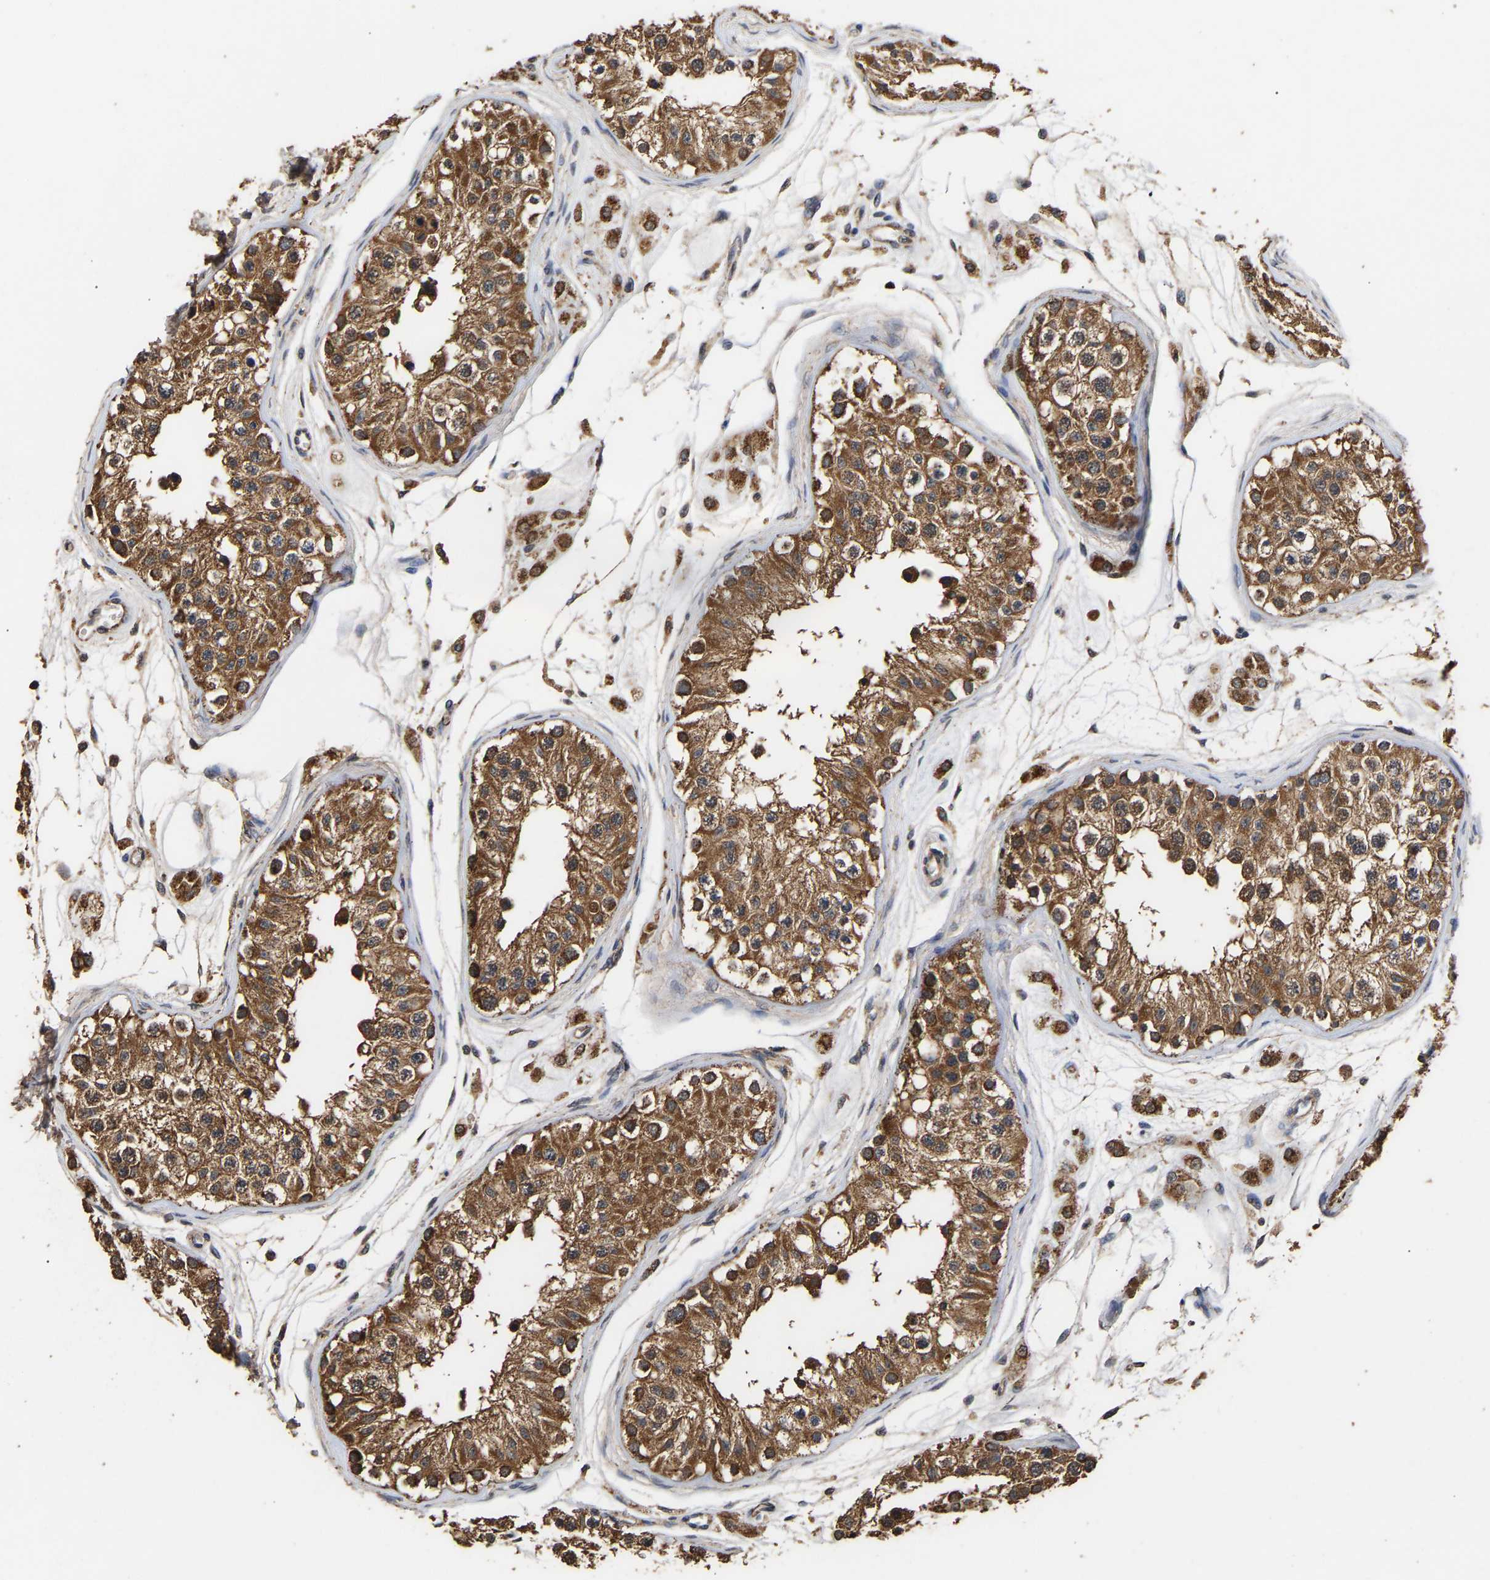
{"staining": {"intensity": "strong", "quantity": ">75%", "location": "cytoplasmic/membranous"}, "tissue": "testis", "cell_type": "Cells in seminiferous ducts", "image_type": "normal", "snomed": [{"axis": "morphology", "description": "Normal tissue, NOS"}, {"axis": "morphology", "description": "Adenocarcinoma, metastatic, NOS"}, {"axis": "topography", "description": "Testis"}], "caption": "Testis stained with DAB (3,3'-diaminobenzidine) immunohistochemistry exhibits high levels of strong cytoplasmic/membranous positivity in about >75% of cells in seminiferous ducts.", "gene": "ZNF26", "patient": {"sex": "male", "age": 26}}